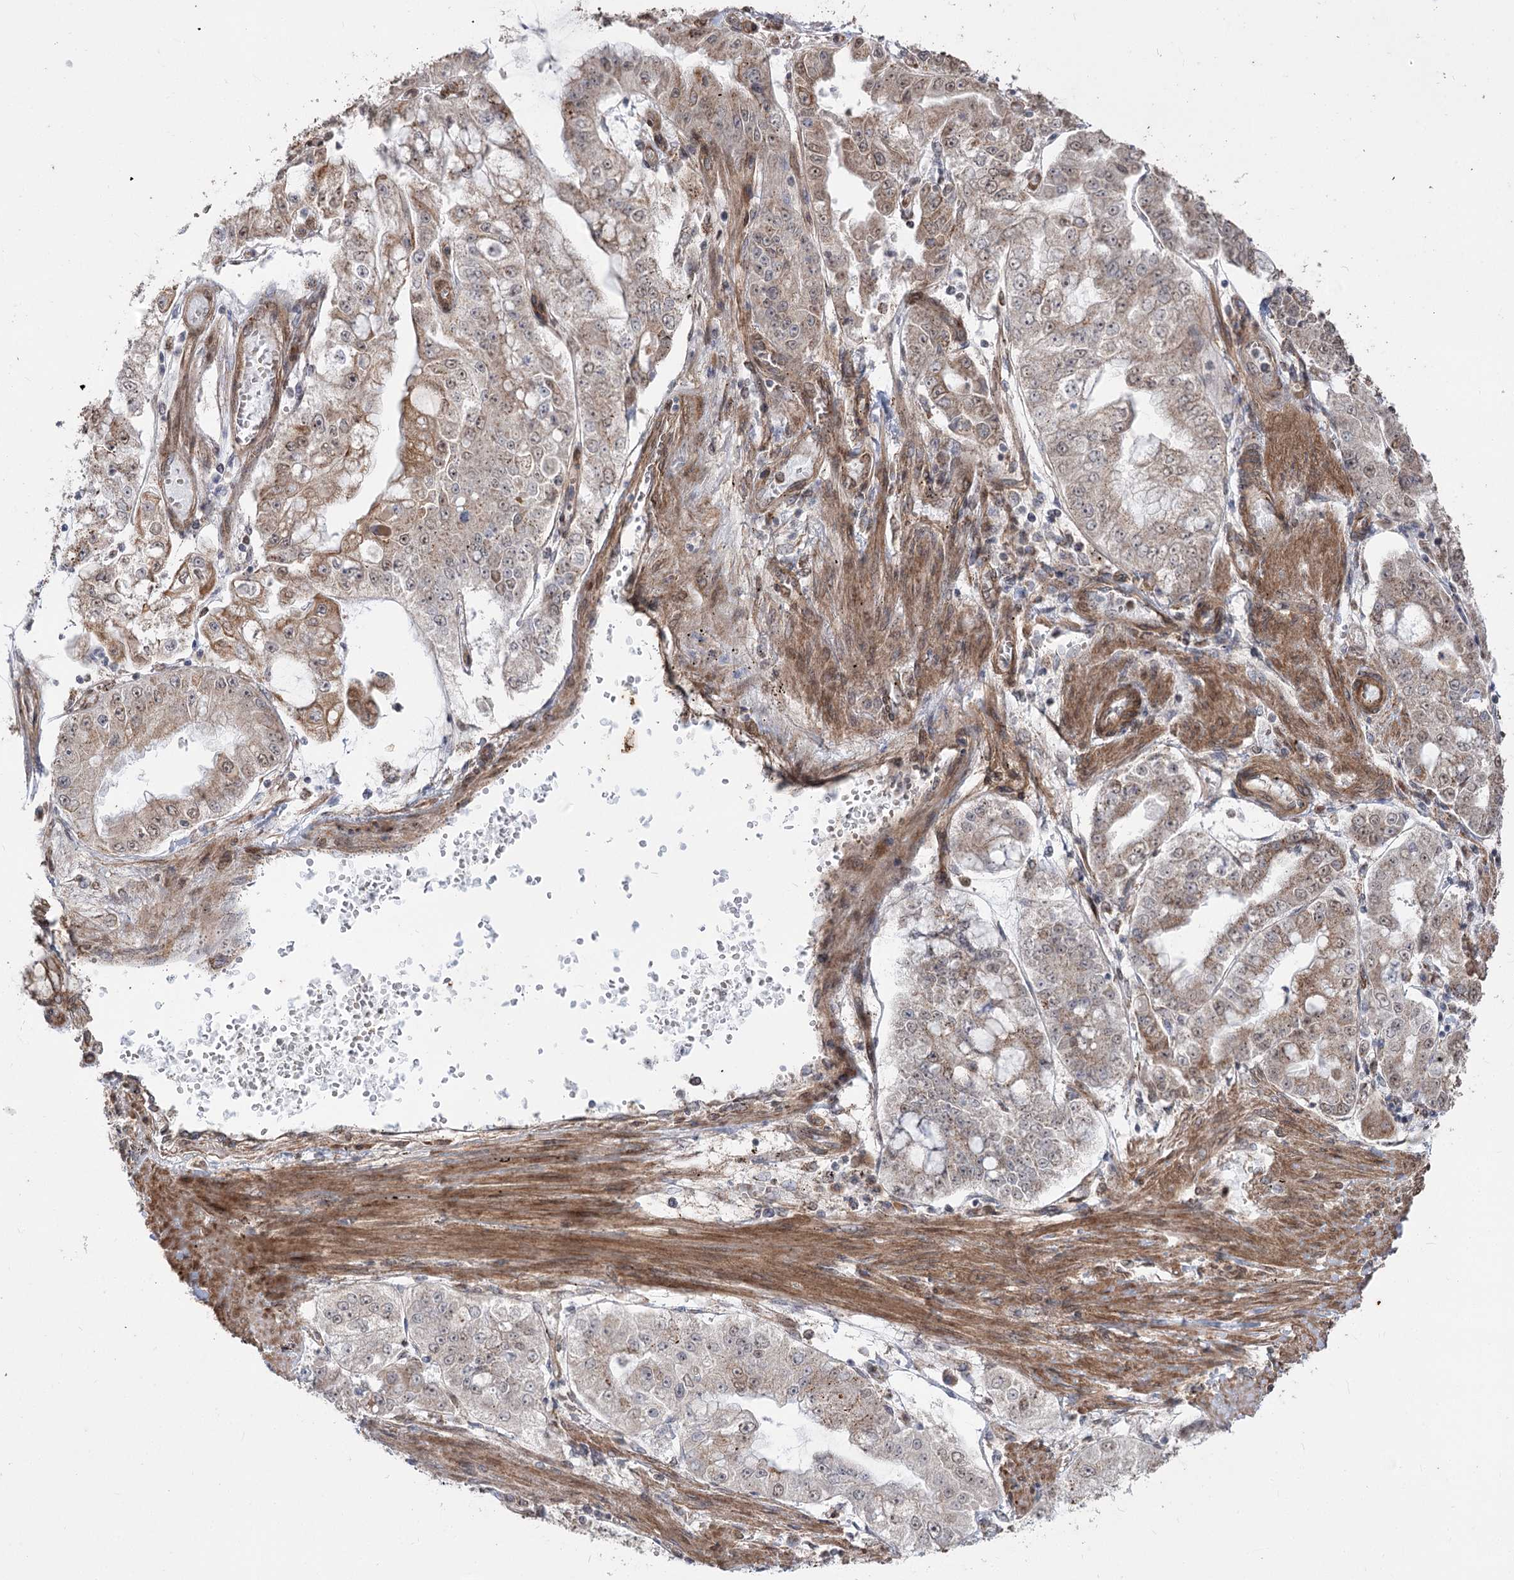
{"staining": {"intensity": "weak", "quantity": ">75%", "location": "cytoplasmic/membranous,nuclear"}, "tissue": "stomach cancer", "cell_type": "Tumor cells", "image_type": "cancer", "snomed": [{"axis": "morphology", "description": "Adenocarcinoma, NOS"}, {"axis": "topography", "description": "Stomach"}], "caption": "Human stomach adenocarcinoma stained for a protein (brown) demonstrates weak cytoplasmic/membranous and nuclear positive staining in approximately >75% of tumor cells.", "gene": "ZSCAN23", "patient": {"sex": "male", "age": 76}}